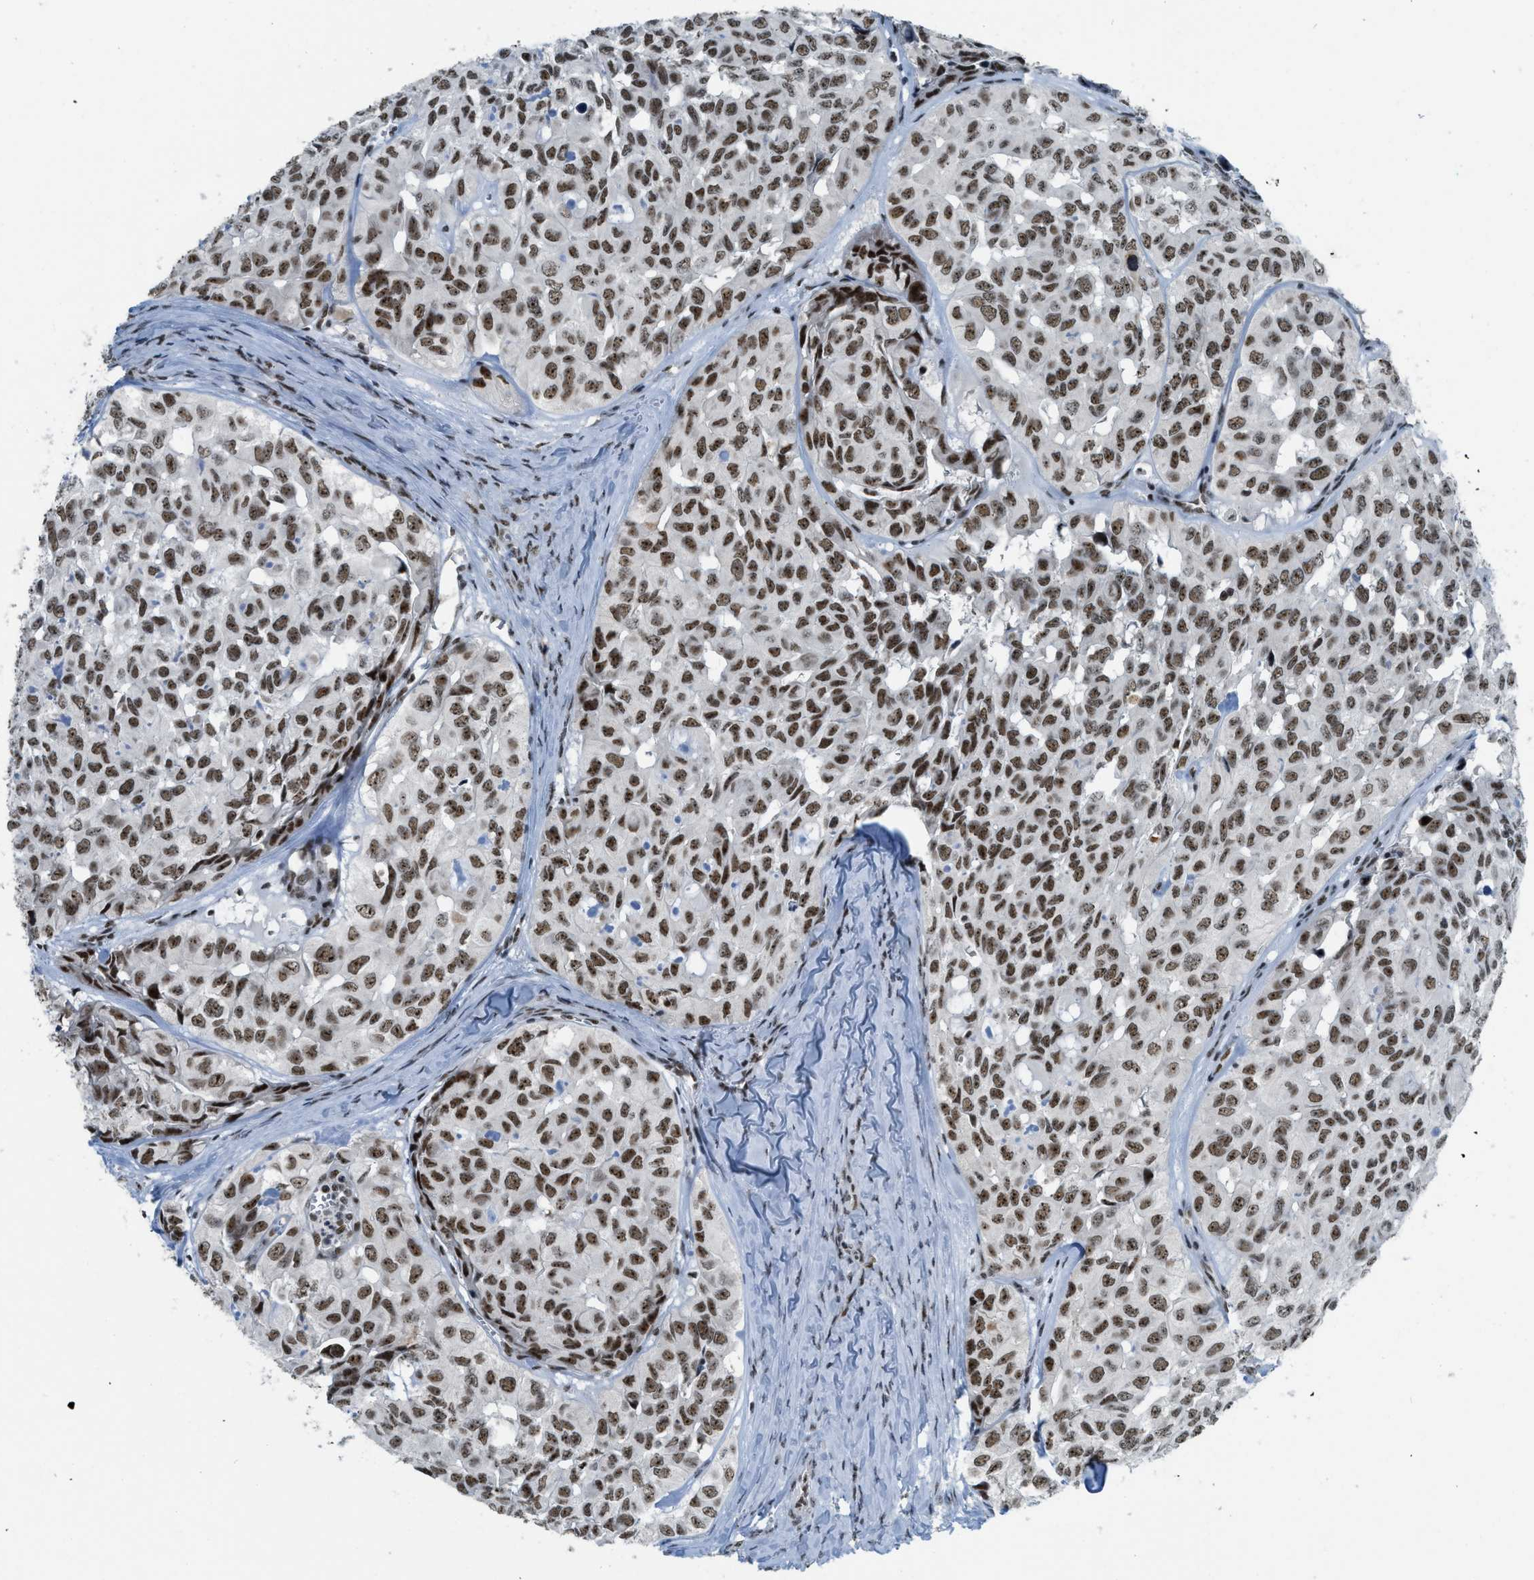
{"staining": {"intensity": "moderate", "quantity": ">75%", "location": "nuclear"}, "tissue": "head and neck cancer", "cell_type": "Tumor cells", "image_type": "cancer", "snomed": [{"axis": "morphology", "description": "Adenocarcinoma, NOS"}, {"axis": "topography", "description": "Salivary gland, NOS"}, {"axis": "topography", "description": "Head-Neck"}], "caption": "Immunohistochemical staining of human adenocarcinoma (head and neck) shows medium levels of moderate nuclear staining in approximately >75% of tumor cells.", "gene": "URB1", "patient": {"sex": "female", "age": 76}}